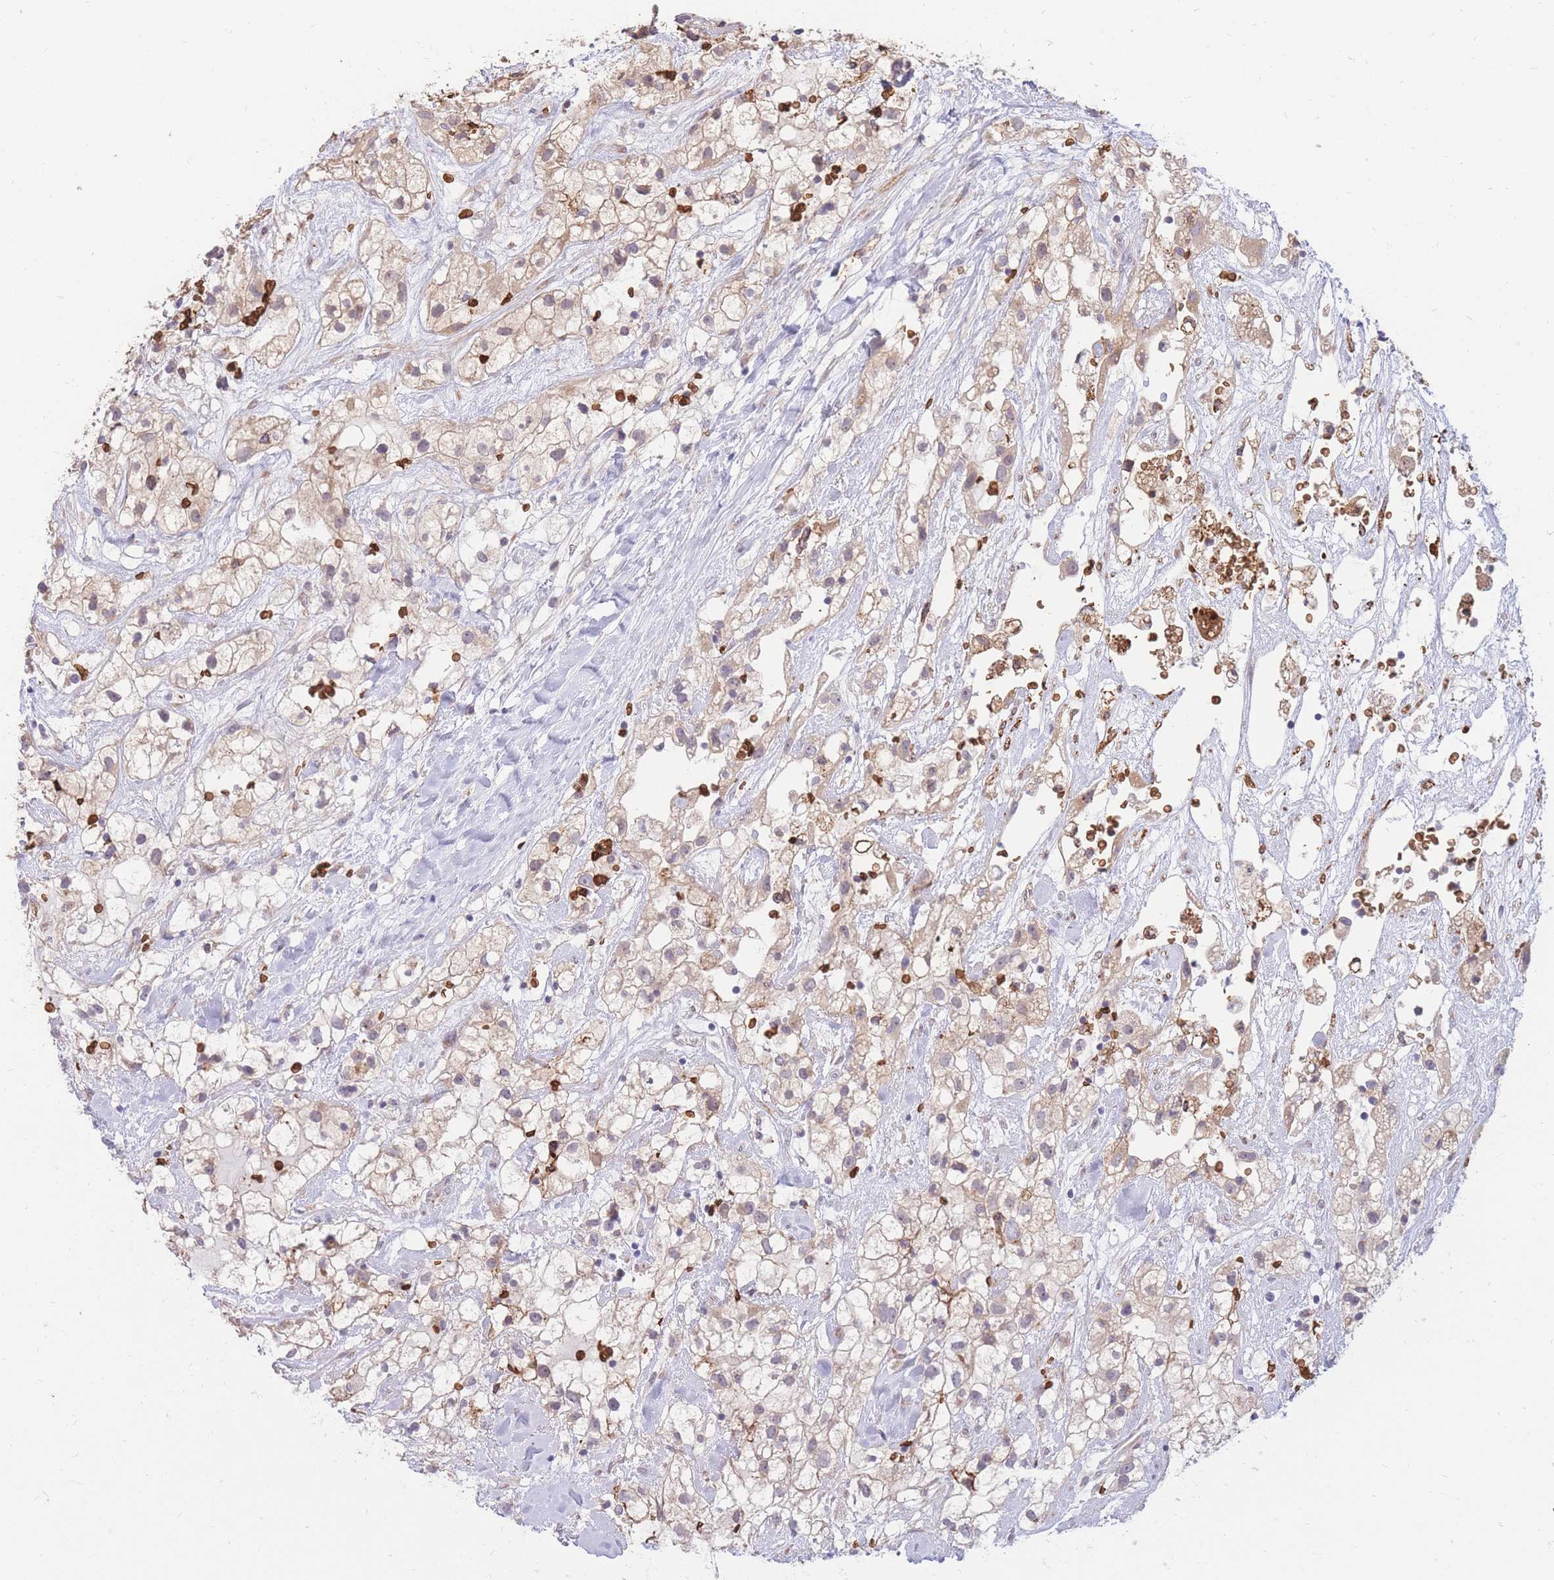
{"staining": {"intensity": "weak", "quantity": "25%-75%", "location": "cytoplasmic/membranous"}, "tissue": "renal cancer", "cell_type": "Tumor cells", "image_type": "cancer", "snomed": [{"axis": "morphology", "description": "Adenocarcinoma, NOS"}, {"axis": "topography", "description": "Kidney"}], "caption": "IHC (DAB) staining of adenocarcinoma (renal) shows weak cytoplasmic/membranous protein expression in approximately 25%-75% of tumor cells. (DAB (3,3'-diaminobenzidine) IHC with brightfield microscopy, high magnification).", "gene": "ATP10D", "patient": {"sex": "male", "age": 59}}